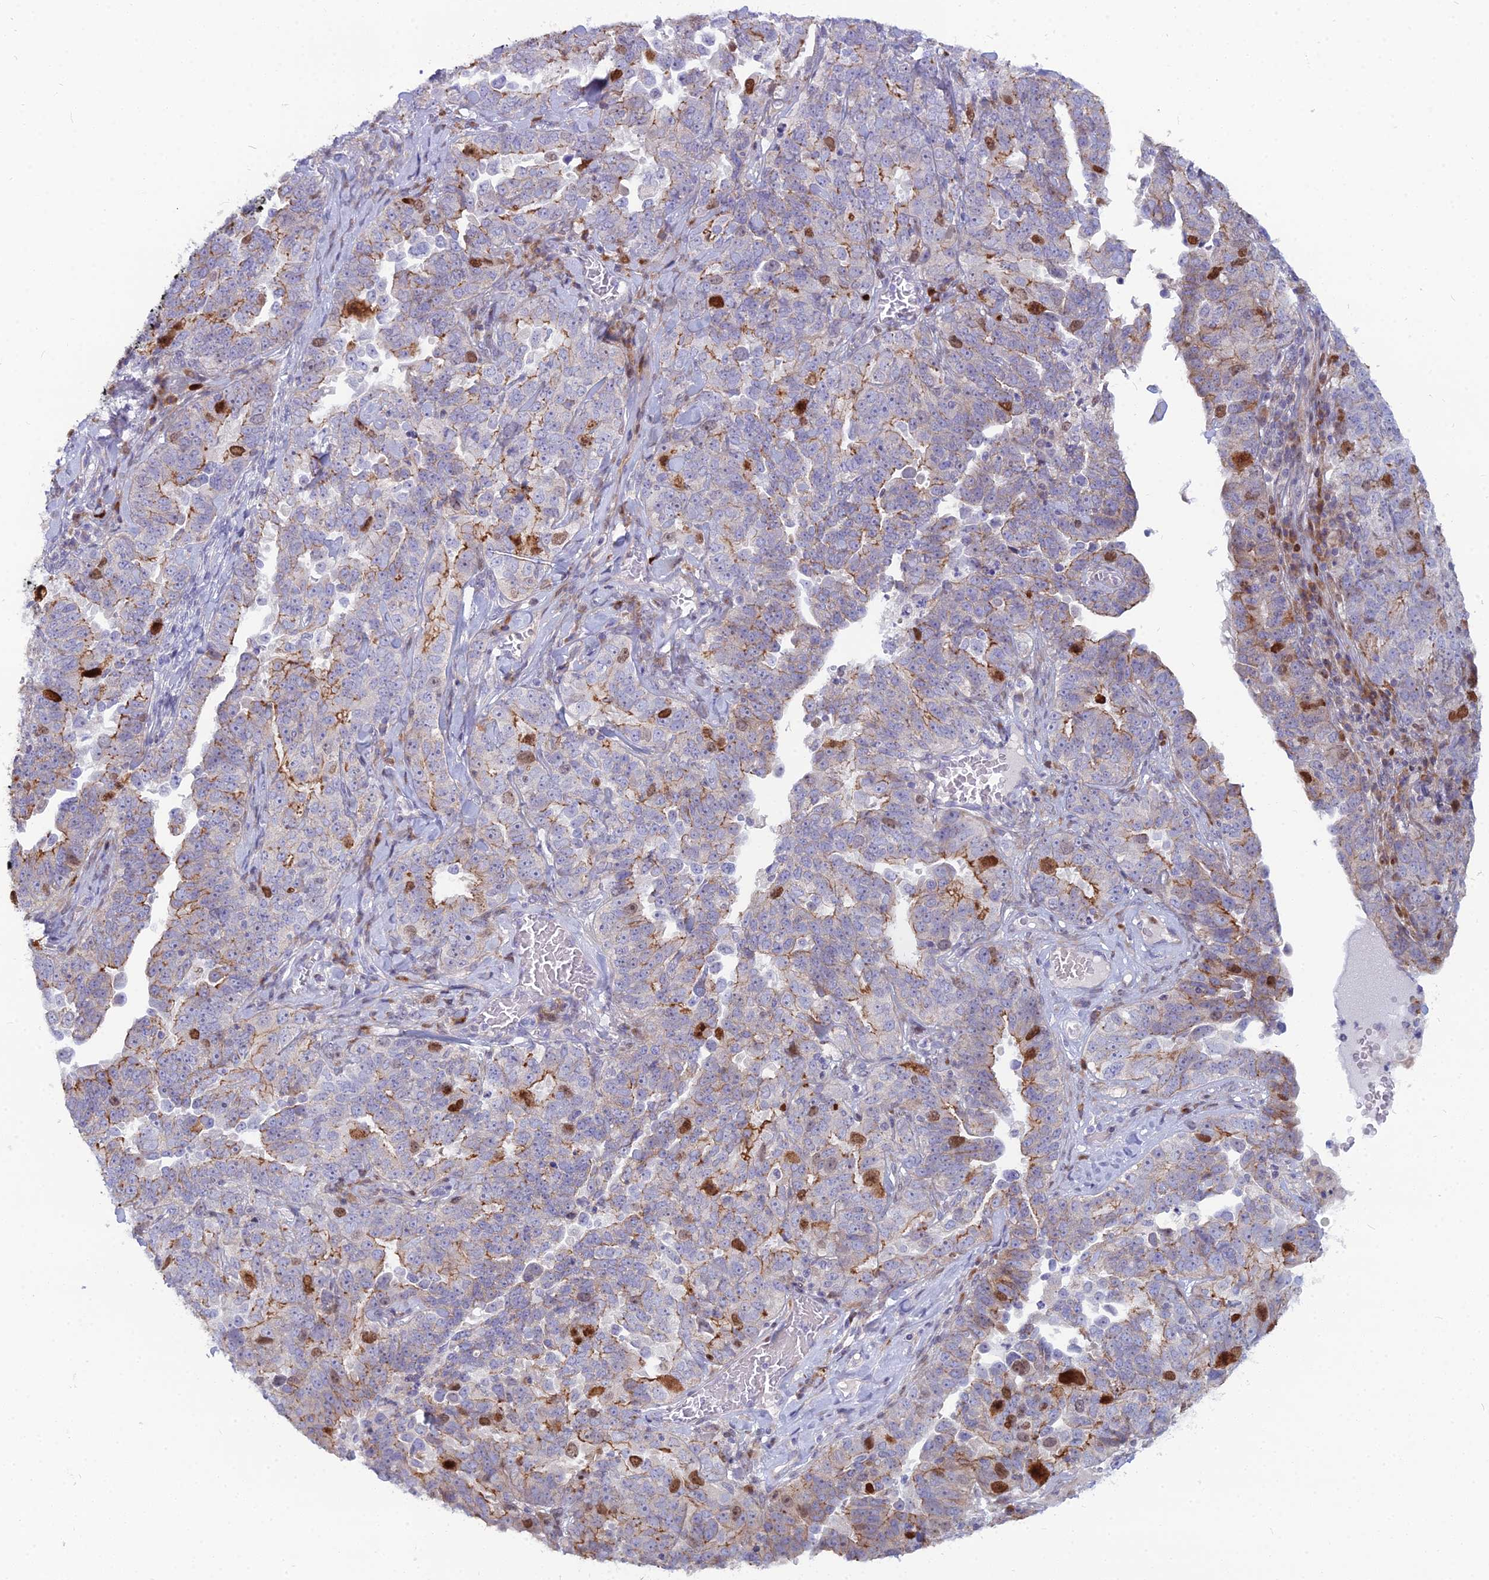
{"staining": {"intensity": "moderate", "quantity": "<25%", "location": "cytoplasmic/membranous"}, "tissue": "ovarian cancer", "cell_type": "Tumor cells", "image_type": "cancer", "snomed": [{"axis": "morphology", "description": "Carcinoma, endometroid"}, {"axis": "topography", "description": "Ovary"}], "caption": "Ovarian endometroid carcinoma was stained to show a protein in brown. There is low levels of moderate cytoplasmic/membranous positivity in about <25% of tumor cells. Immunohistochemistry (ihc) stains the protein in brown and the nuclei are stained blue.", "gene": "NUSAP1", "patient": {"sex": "female", "age": 62}}